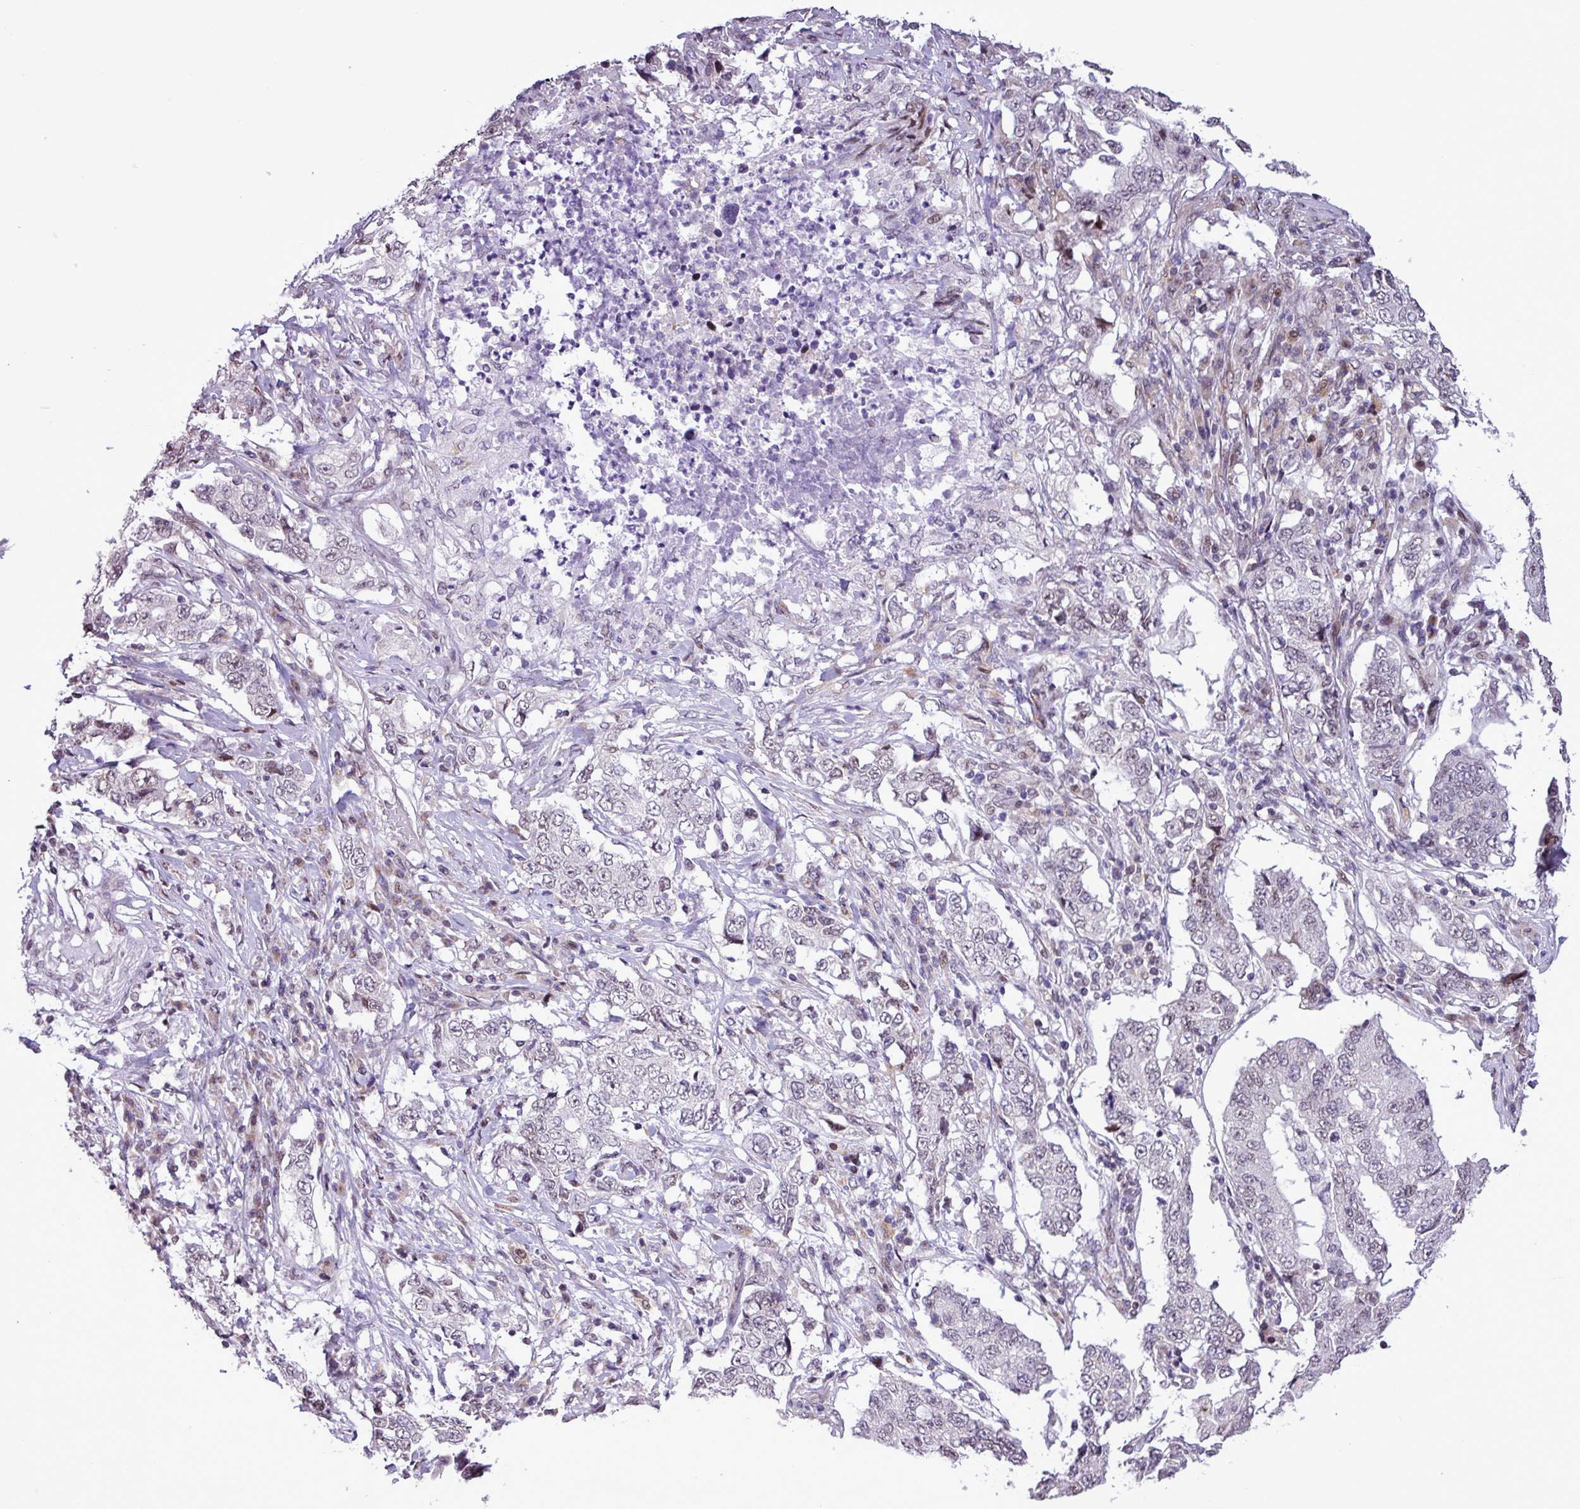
{"staining": {"intensity": "weak", "quantity": "<25%", "location": "nuclear"}, "tissue": "lung cancer", "cell_type": "Tumor cells", "image_type": "cancer", "snomed": [{"axis": "morphology", "description": "Adenocarcinoma, NOS"}, {"axis": "topography", "description": "Lung"}], "caption": "DAB immunohistochemical staining of lung cancer (adenocarcinoma) shows no significant expression in tumor cells.", "gene": "ZNF354A", "patient": {"sex": "female", "age": 51}}